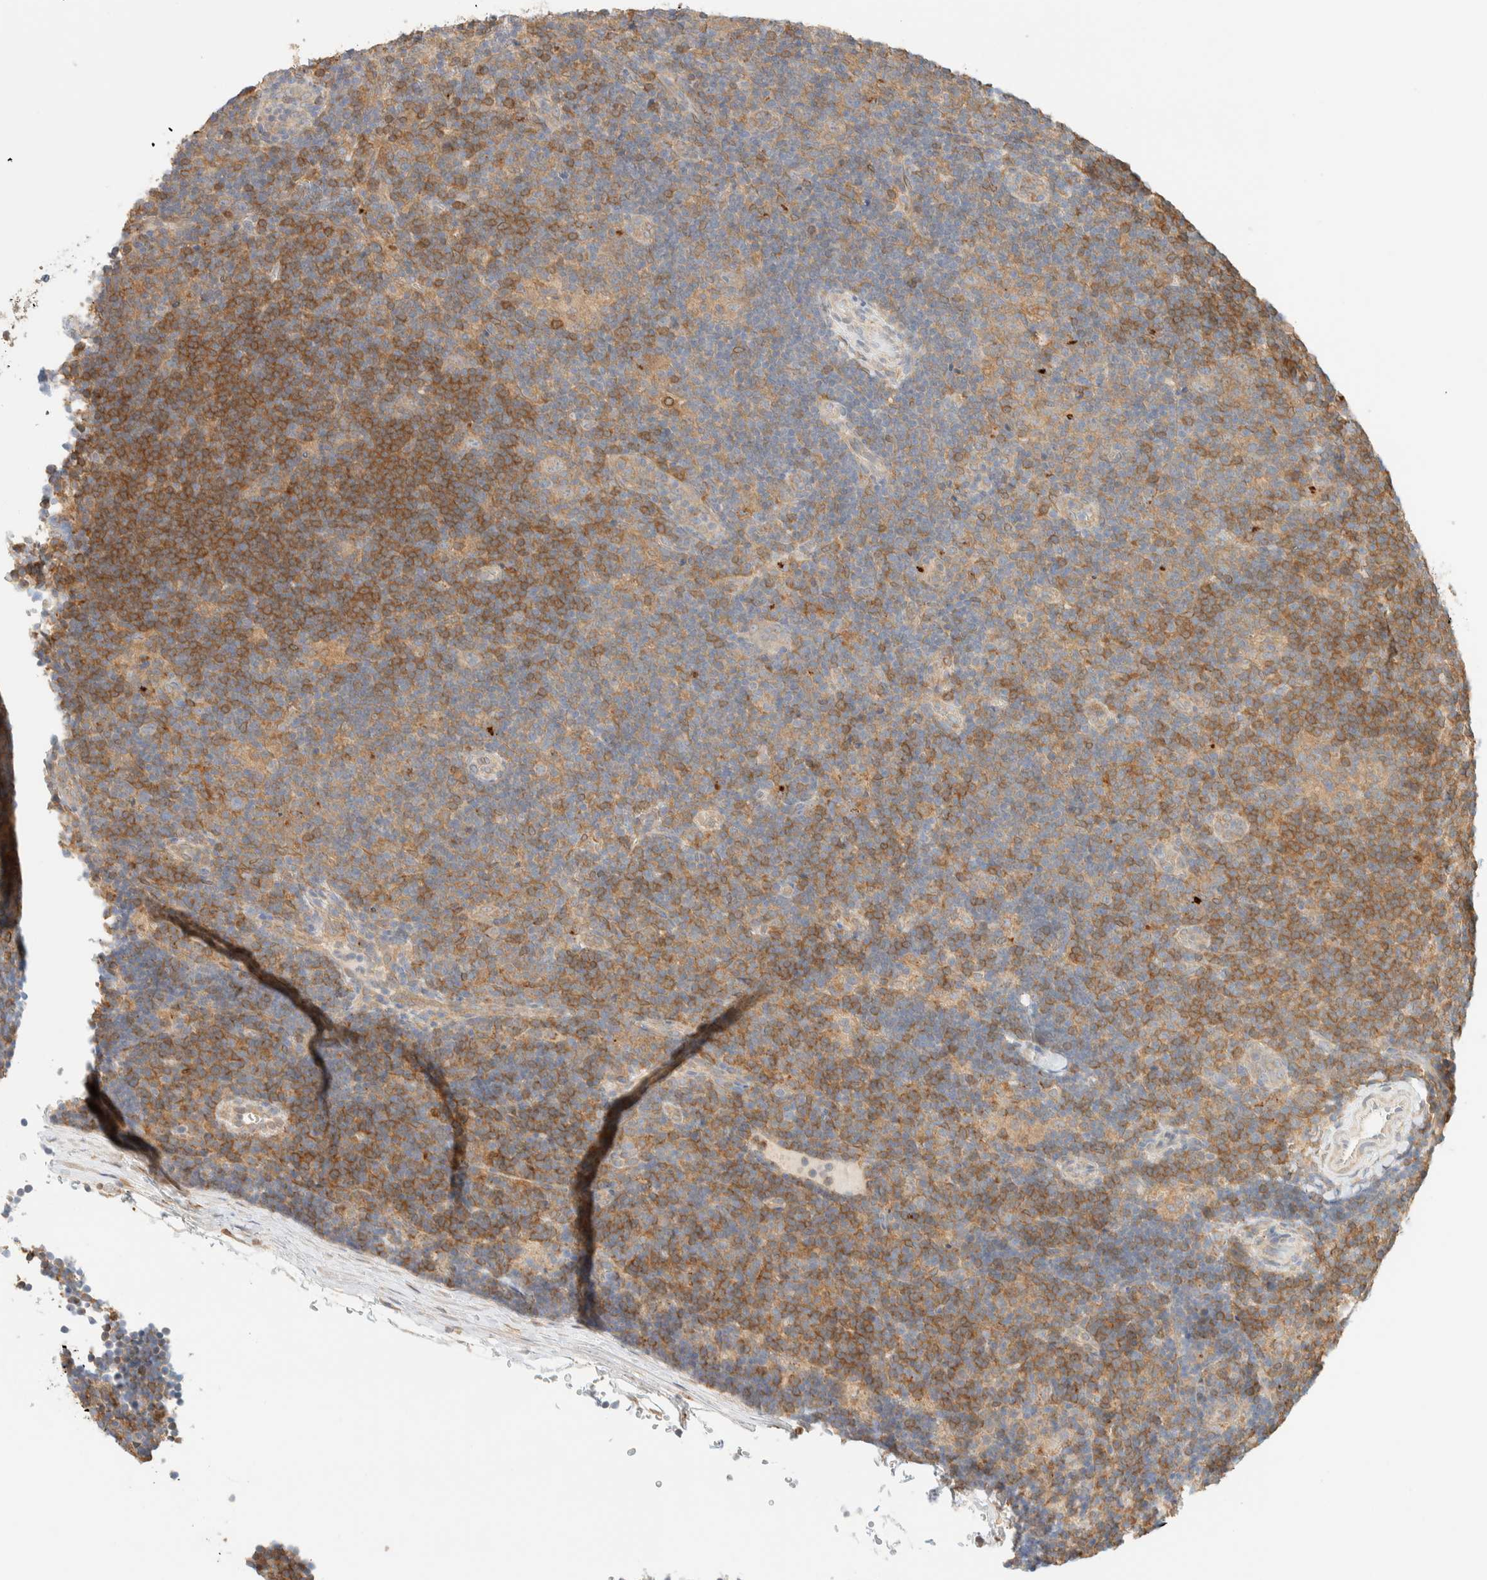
{"staining": {"intensity": "weak", "quantity": "<25%", "location": "cytoplasmic/membranous"}, "tissue": "lymphoma", "cell_type": "Tumor cells", "image_type": "cancer", "snomed": [{"axis": "morphology", "description": "Hodgkin's disease, NOS"}, {"axis": "topography", "description": "Lymph node"}], "caption": "Hodgkin's disease stained for a protein using IHC displays no staining tumor cells.", "gene": "NT5C", "patient": {"sex": "female", "age": 57}}